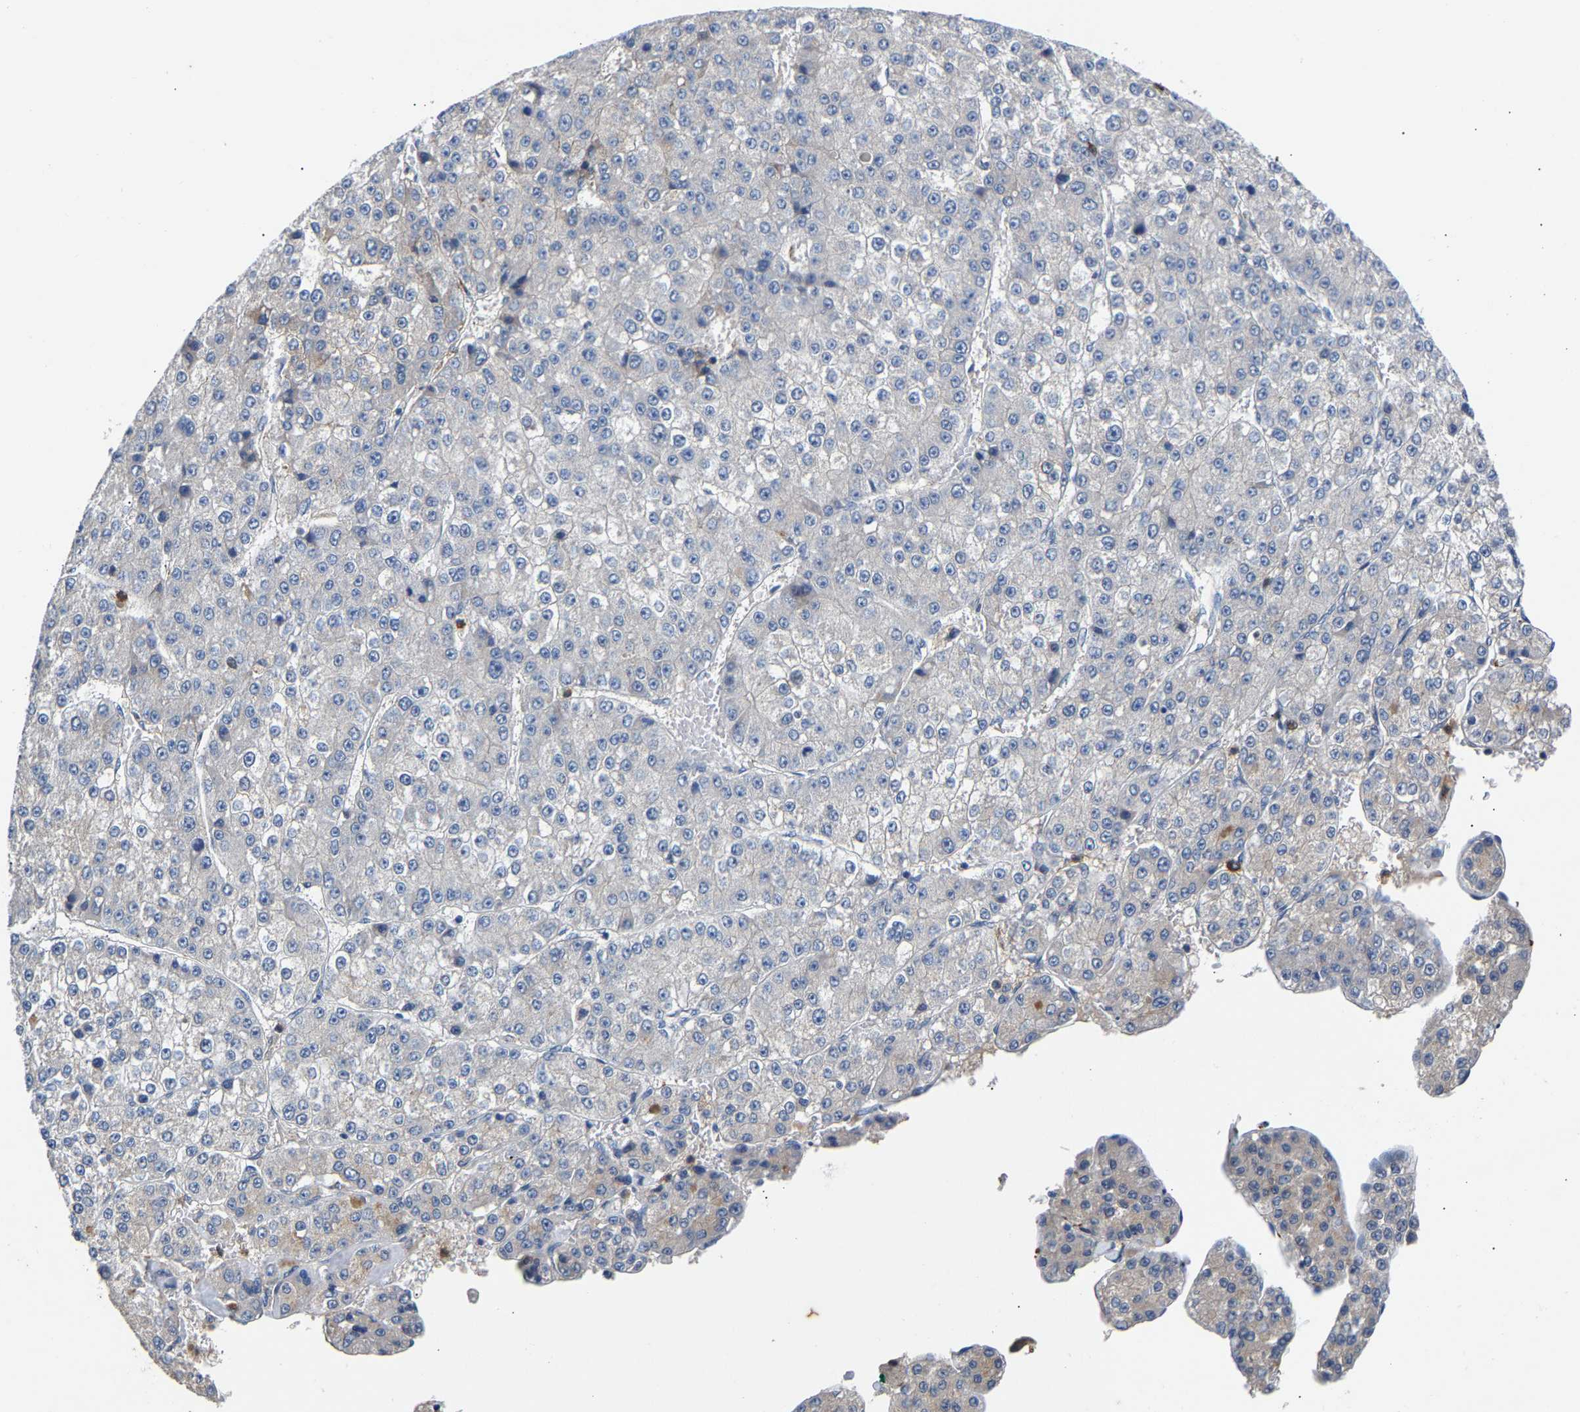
{"staining": {"intensity": "negative", "quantity": "none", "location": "none"}, "tissue": "liver cancer", "cell_type": "Tumor cells", "image_type": "cancer", "snomed": [{"axis": "morphology", "description": "Carcinoma, Hepatocellular, NOS"}, {"axis": "topography", "description": "Liver"}], "caption": "High power microscopy photomicrograph of an IHC photomicrograph of liver cancer, revealing no significant positivity in tumor cells.", "gene": "CCDC171", "patient": {"sex": "female", "age": 73}}